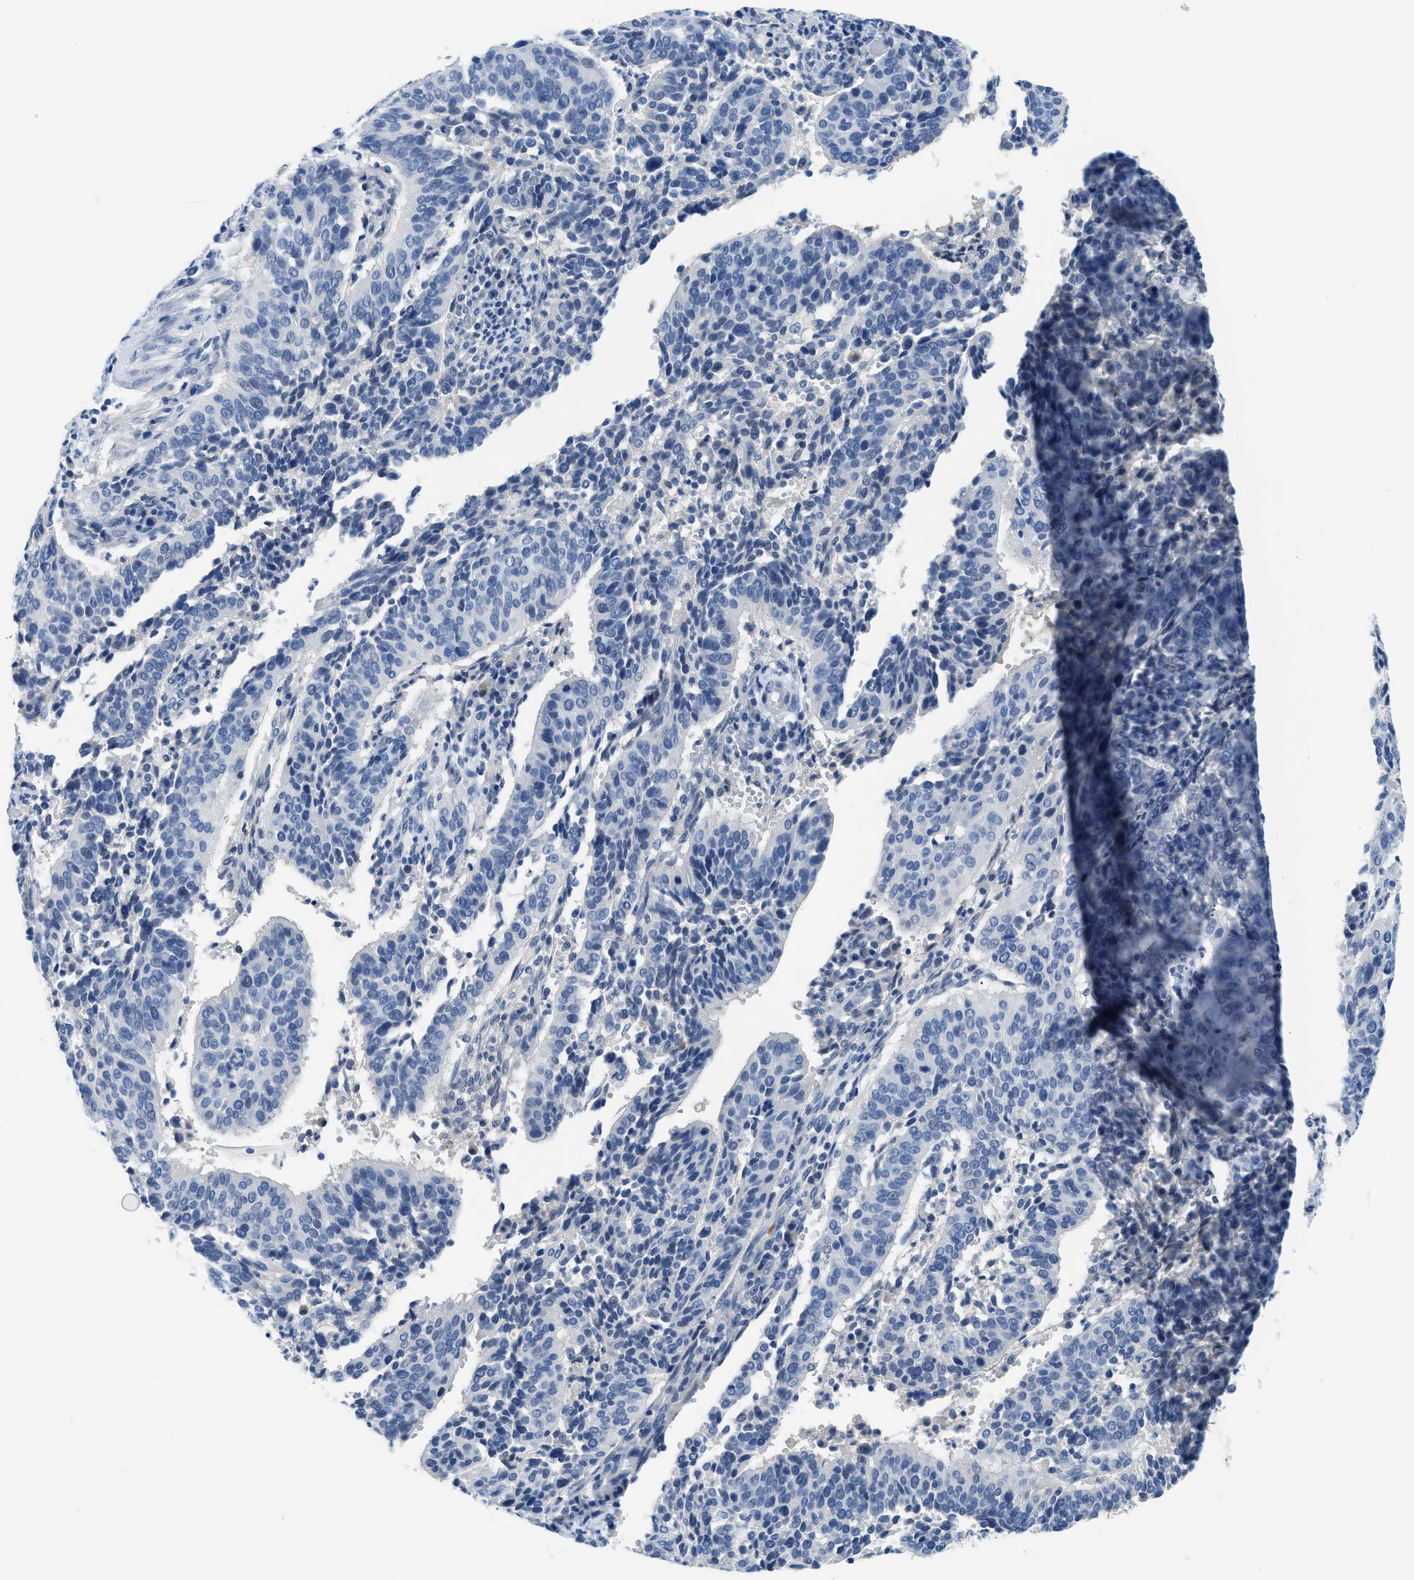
{"staining": {"intensity": "negative", "quantity": "none", "location": "none"}, "tissue": "cervical cancer", "cell_type": "Tumor cells", "image_type": "cancer", "snomed": [{"axis": "morphology", "description": "Normal tissue, NOS"}, {"axis": "morphology", "description": "Squamous cell carcinoma, NOS"}, {"axis": "topography", "description": "Cervix"}], "caption": "Tumor cells show no significant positivity in cervical cancer.", "gene": "MBL2", "patient": {"sex": "female", "age": 39}}